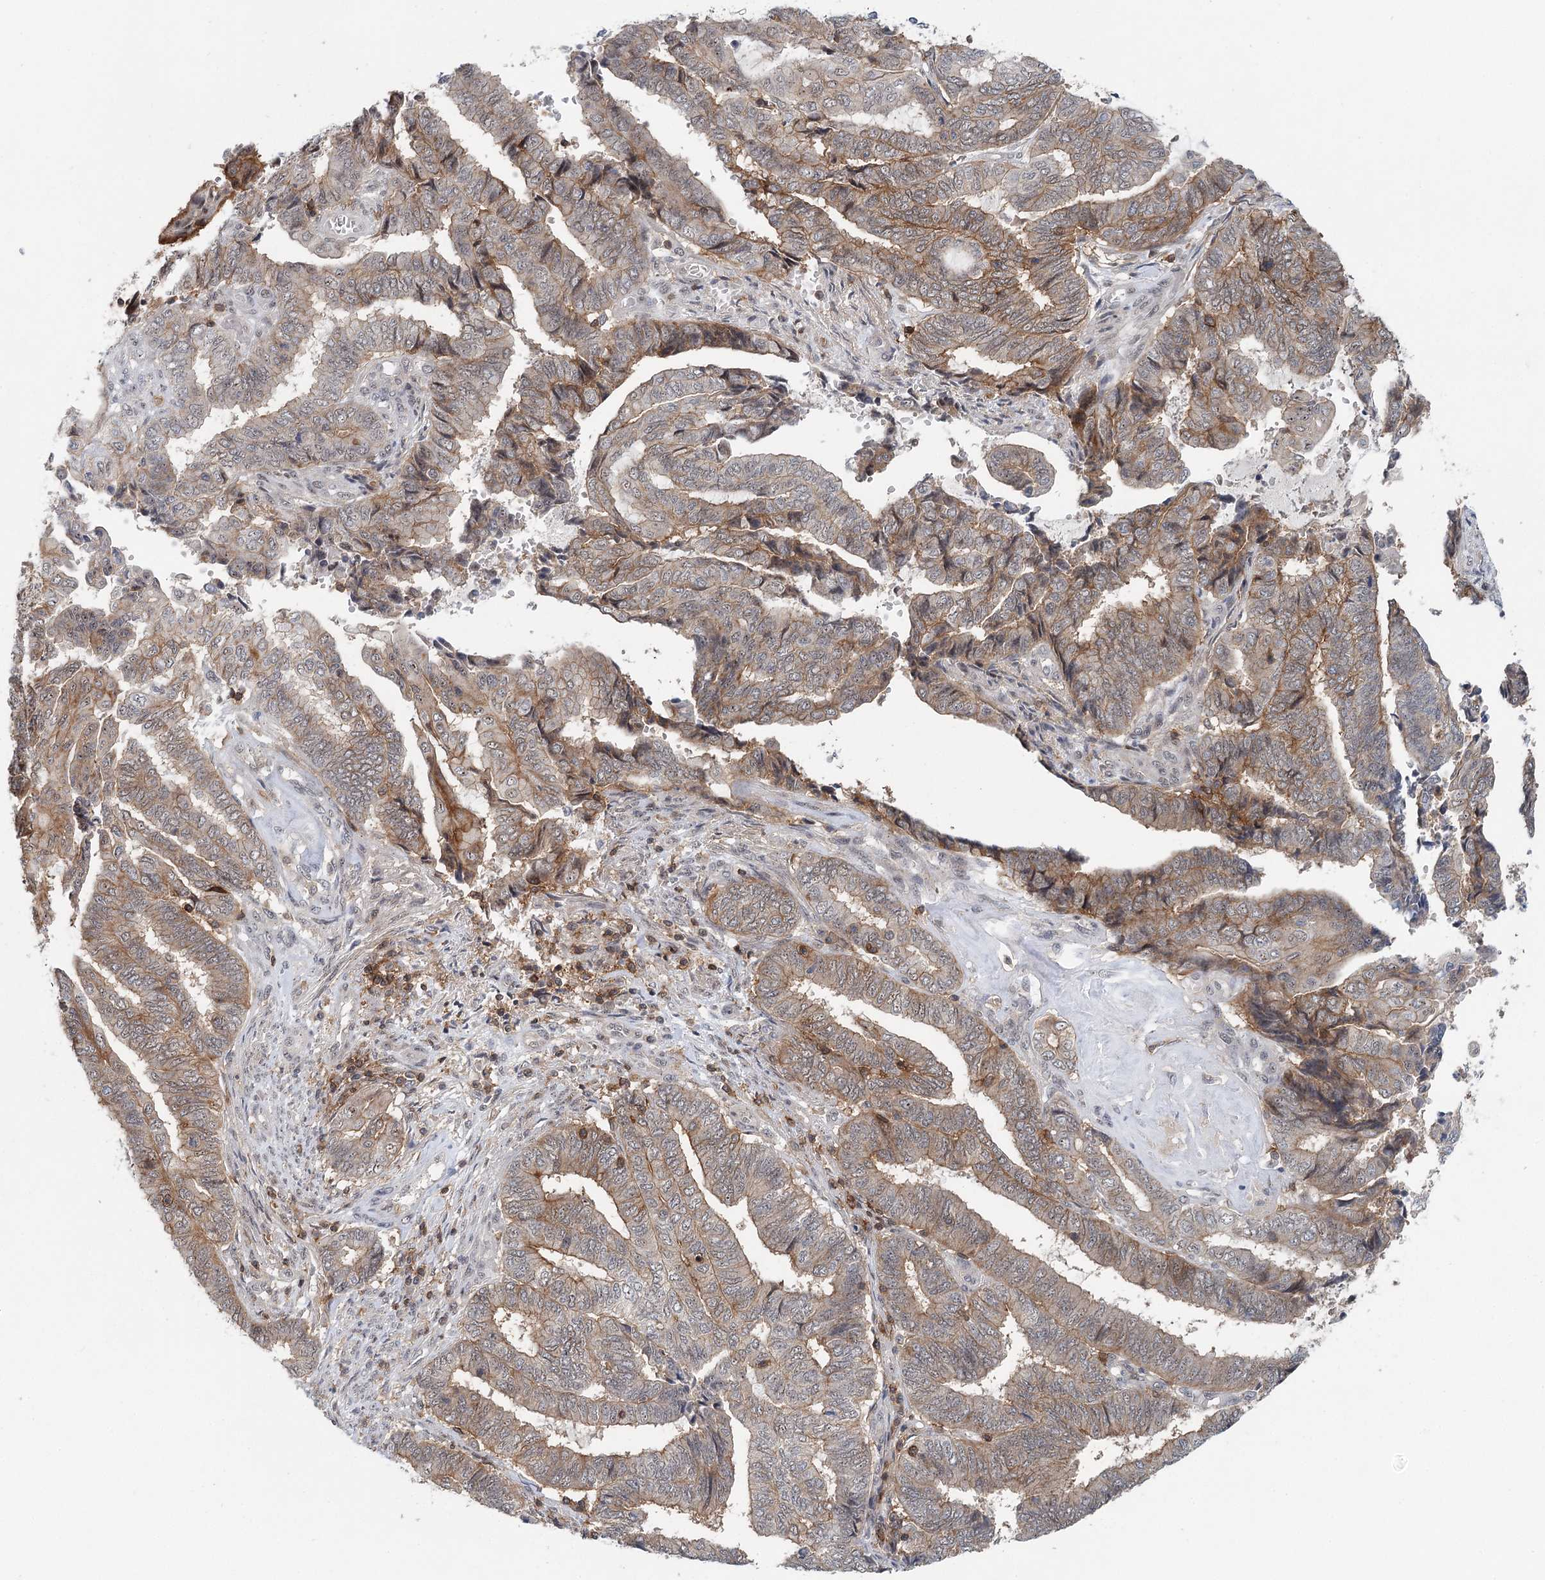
{"staining": {"intensity": "weak", "quantity": ">75%", "location": "cytoplasmic/membranous"}, "tissue": "endometrial cancer", "cell_type": "Tumor cells", "image_type": "cancer", "snomed": [{"axis": "morphology", "description": "Adenocarcinoma, NOS"}, {"axis": "topography", "description": "Uterus"}, {"axis": "topography", "description": "Endometrium"}], "caption": "Adenocarcinoma (endometrial) tissue exhibits weak cytoplasmic/membranous positivity in approximately >75% of tumor cells", "gene": "CDC42SE2", "patient": {"sex": "female", "age": 70}}